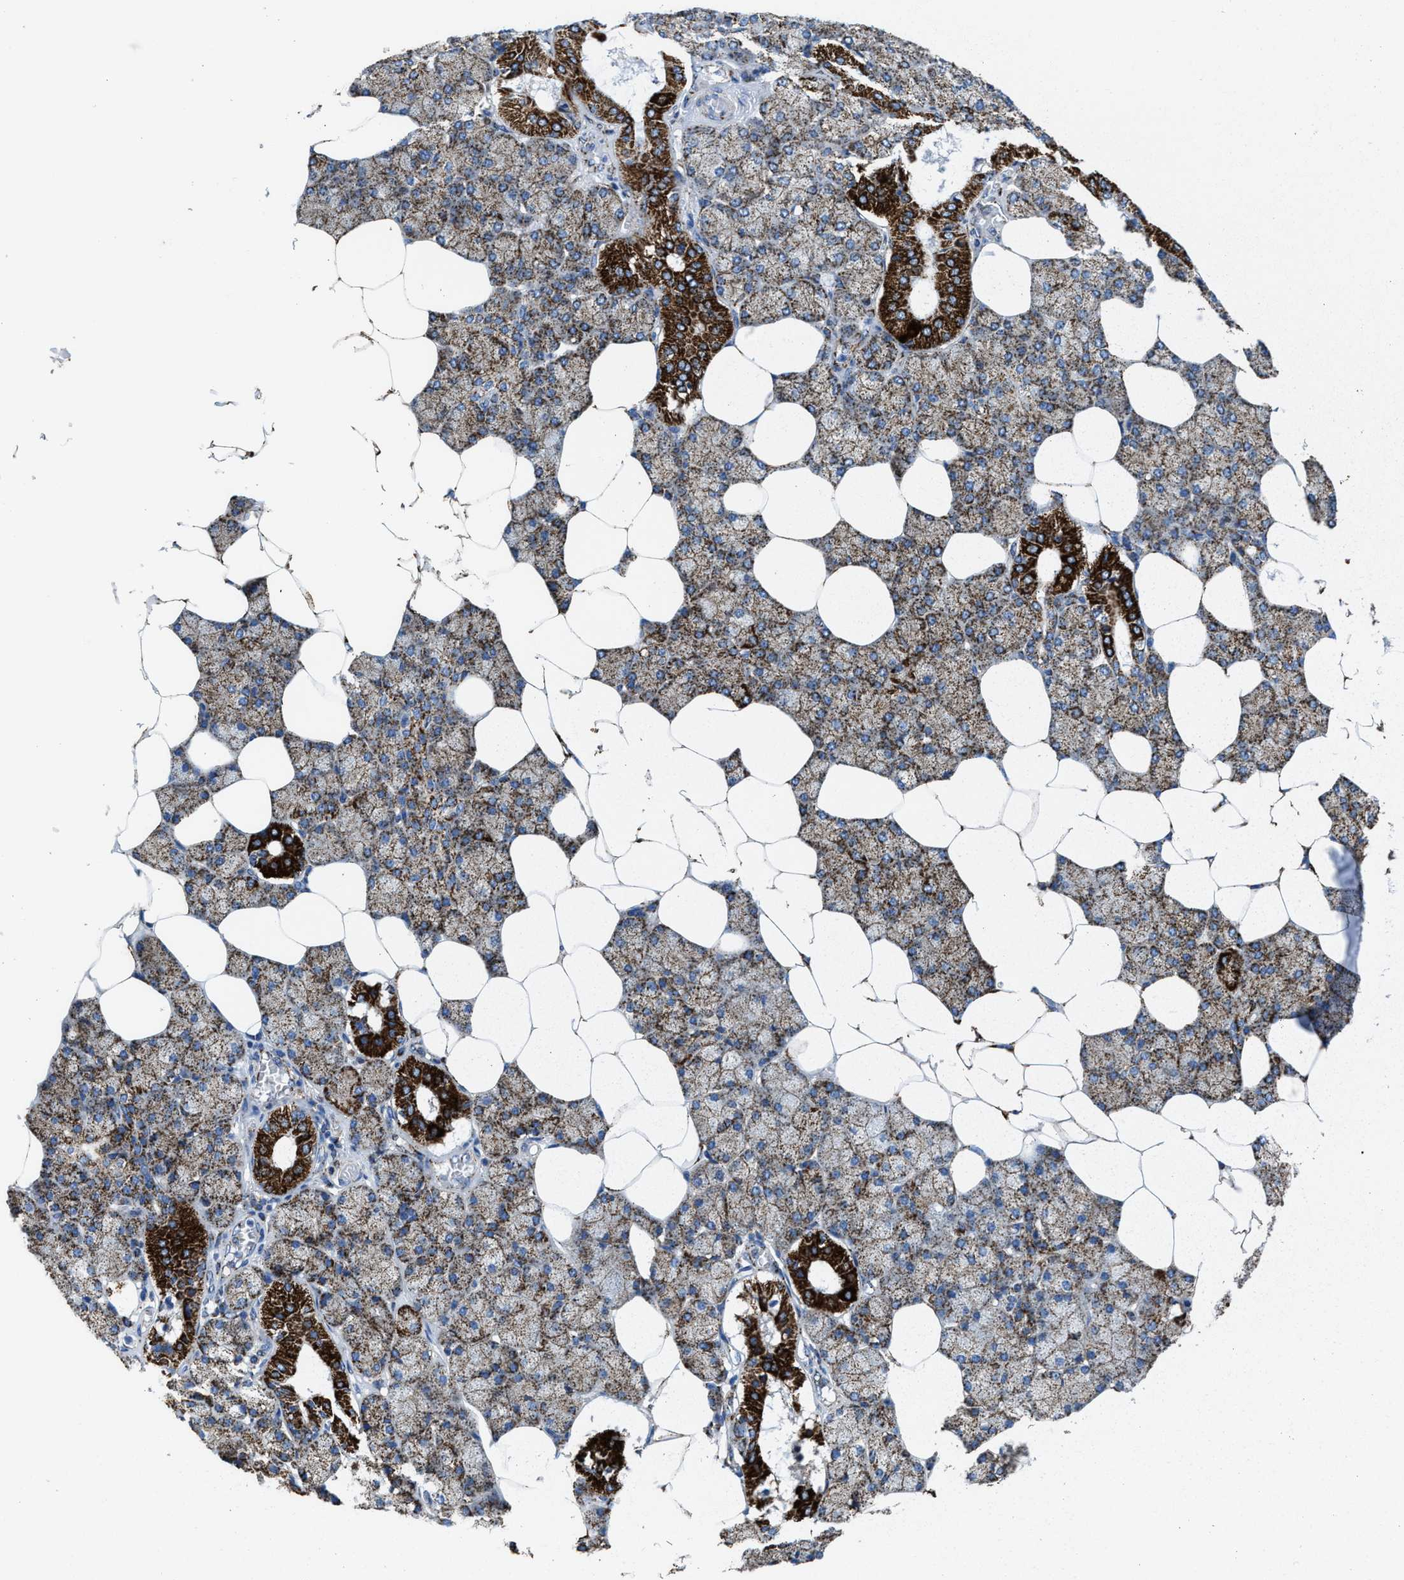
{"staining": {"intensity": "strong", "quantity": "<25%", "location": "cytoplasmic/membranous"}, "tissue": "salivary gland", "cell_type": "Glandular cells", "image_type": "normal", "snomed": [{"axis": "morphology", "description": "Normal tissue, NOS"}, {"axis": "topography", "description": "Salivary gland"}], "caption": "The histopathology image displays a brown stain indicating the presence of a protein in the cytoplasmic/membranous of glandular cells in salivary gland. (DAB (3,3'-diaminobenzidine) IHC with brightfield microscopy, high magnification).", "gene": "ALDH1B1", "patient": {"sex": "male", "age": 62}}